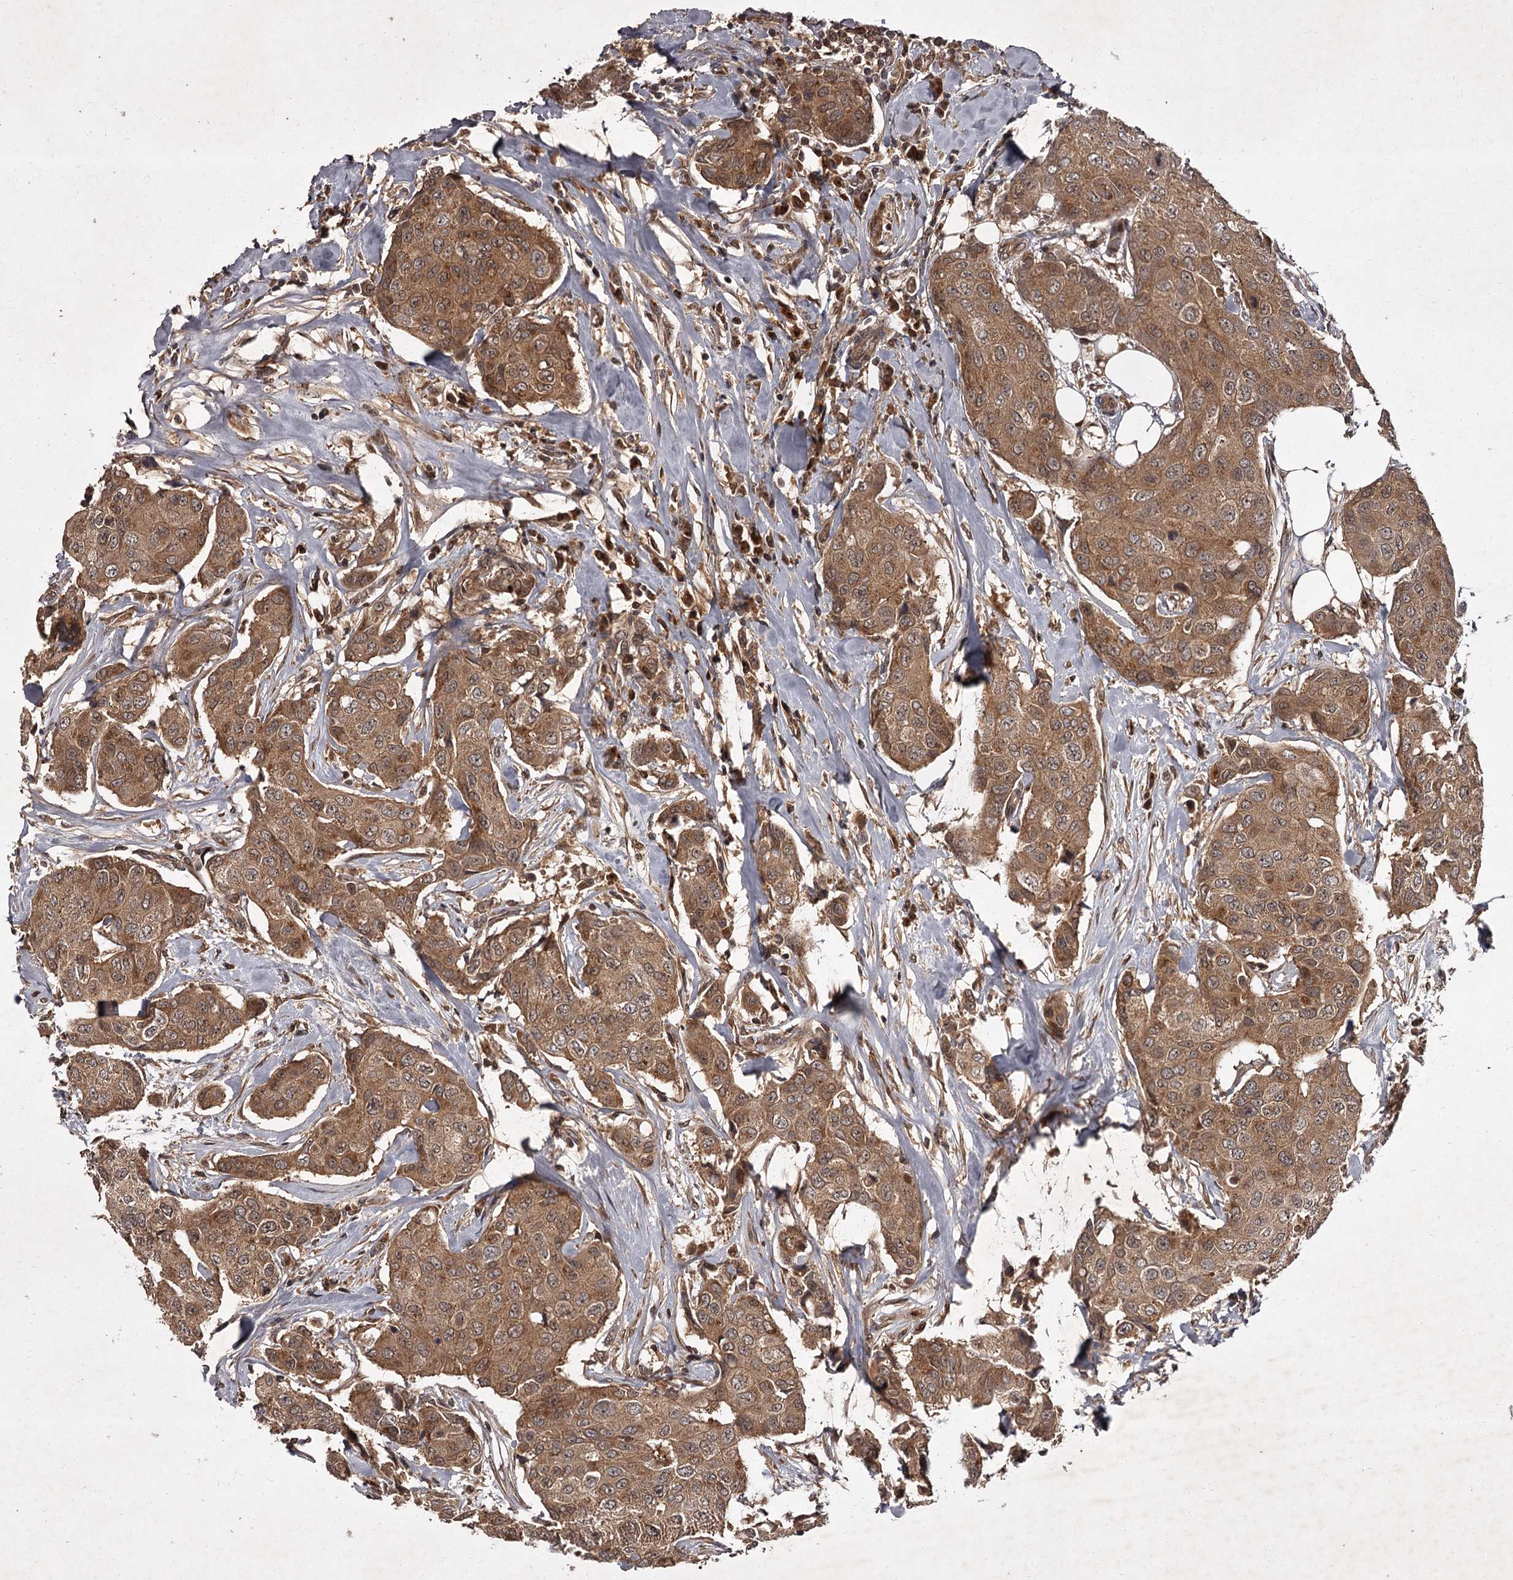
{"staining": {"intensity": "moderate", "quantity": ">75%", "location": "cytoplasmic/membranous"}, "tissue": "breast cancer", "cell_type": "Tumor cells", "image_type": "cancer", "snomed": [{"axis": "morphology", "description": "Duct carcinoma"}, {"axis": "topography", "description": "Breast"}], "caption": "Human breast cancer (infiltrating ductal carcinoma) stained with a brown dye displays moderate cytoplasmic/membranous positive expression in approximately >75% of tumor cells.", "gene": "TBC1D23", "patient": {"sex": "female", "age": 80}}